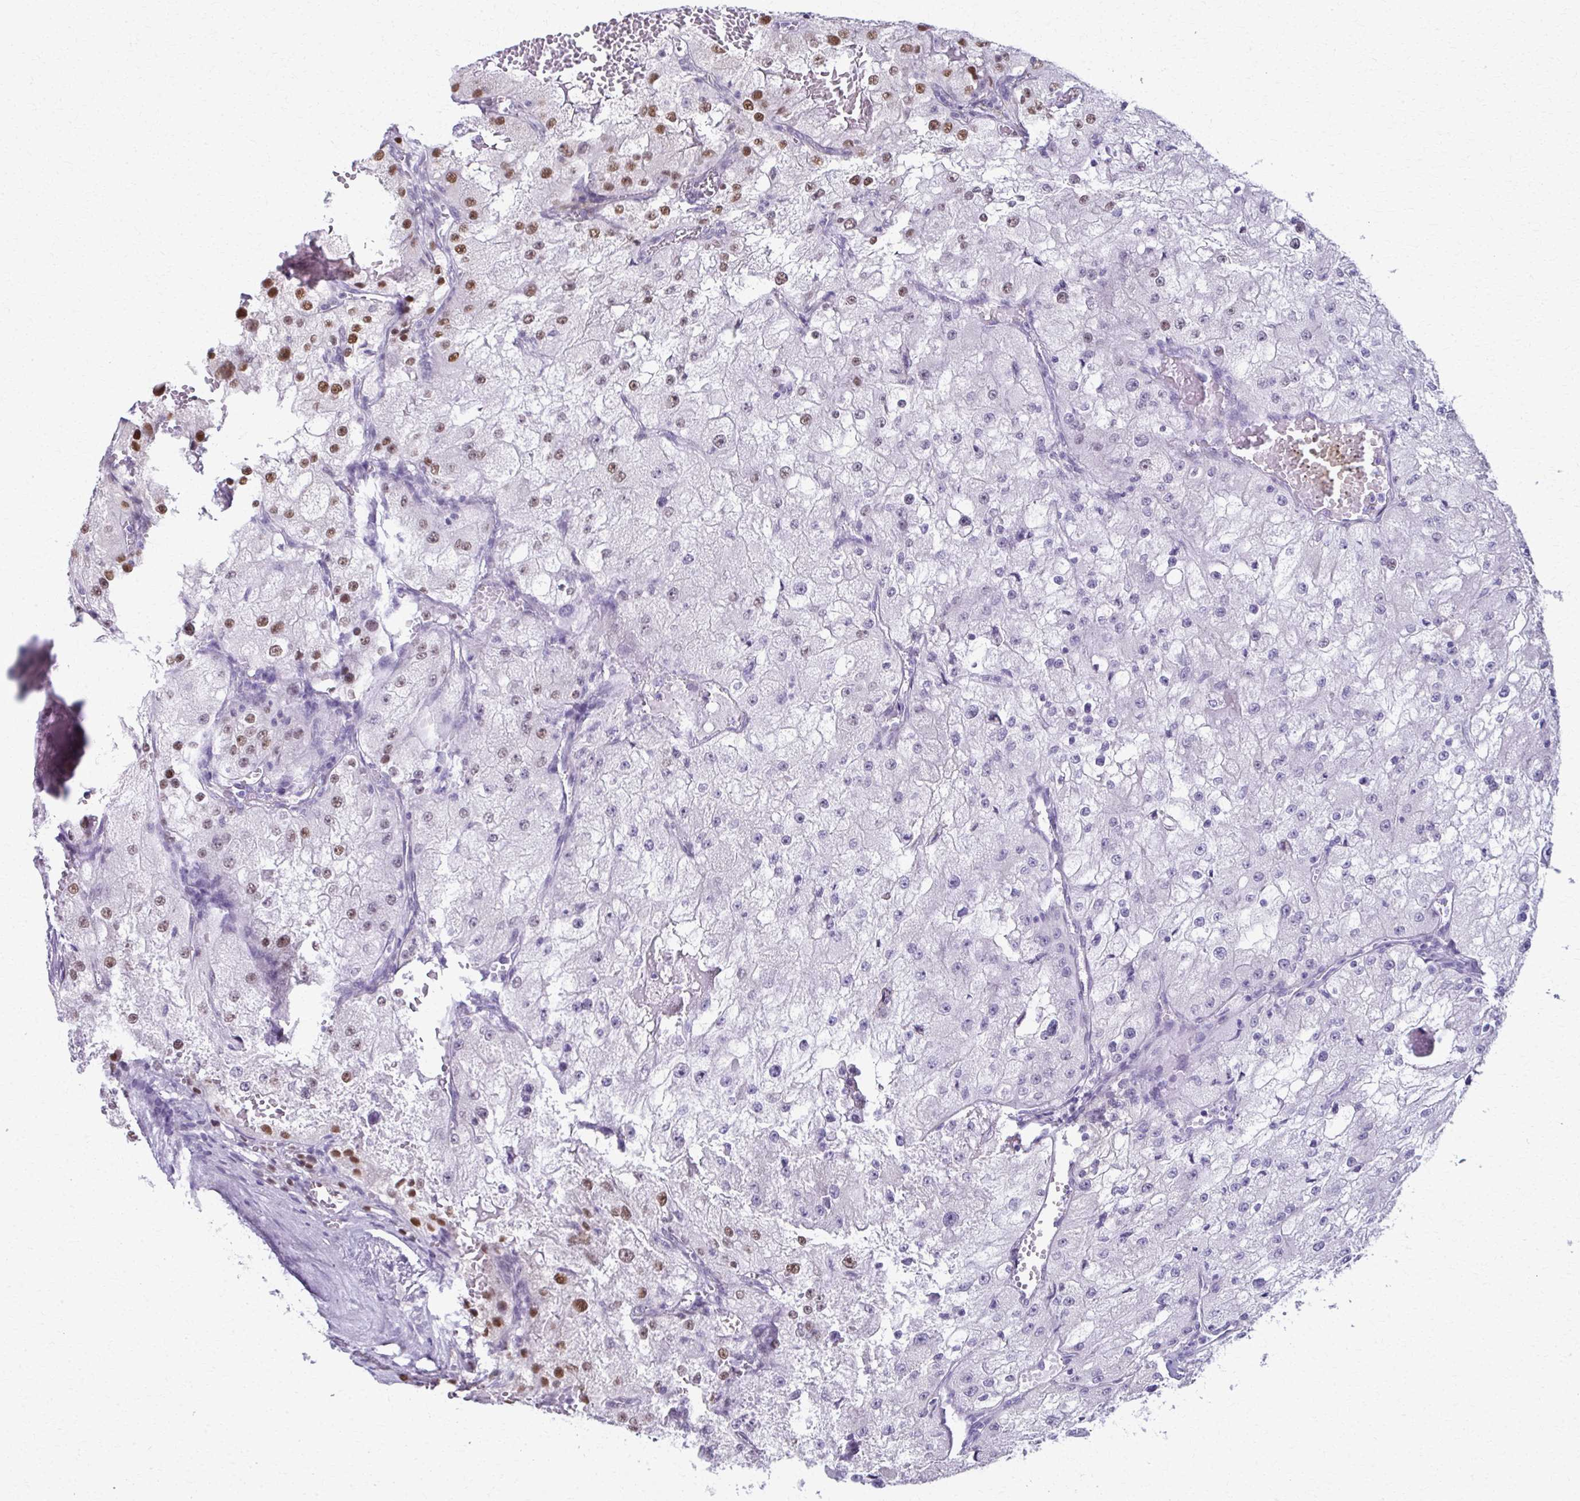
{"staining": {"intensity": "moderate", "quantity": "<25%", "location": "nuclear"}, "tissue": "renal cancer", "cell_type": "Tumor cells", "image_type": "cancer", "snomed": [{"axis": "morphology", "description": "Adenocarcinoma, NOS"}, {"axis": "topography", "description": "Kidney"}], "caption": "Protein staining by IHC displays moderate nuclear expression in approximately <25% of tumor cells in adenocarcinoma (renal). The staining is performed using DAB (3,3'-diaminobenzidine) brown chromogen to label protein expression. The nuclei are counter-stained blue using hematoxylin.", "gene": "SCLY", "patient": {"sex": "female", "age": 74}}